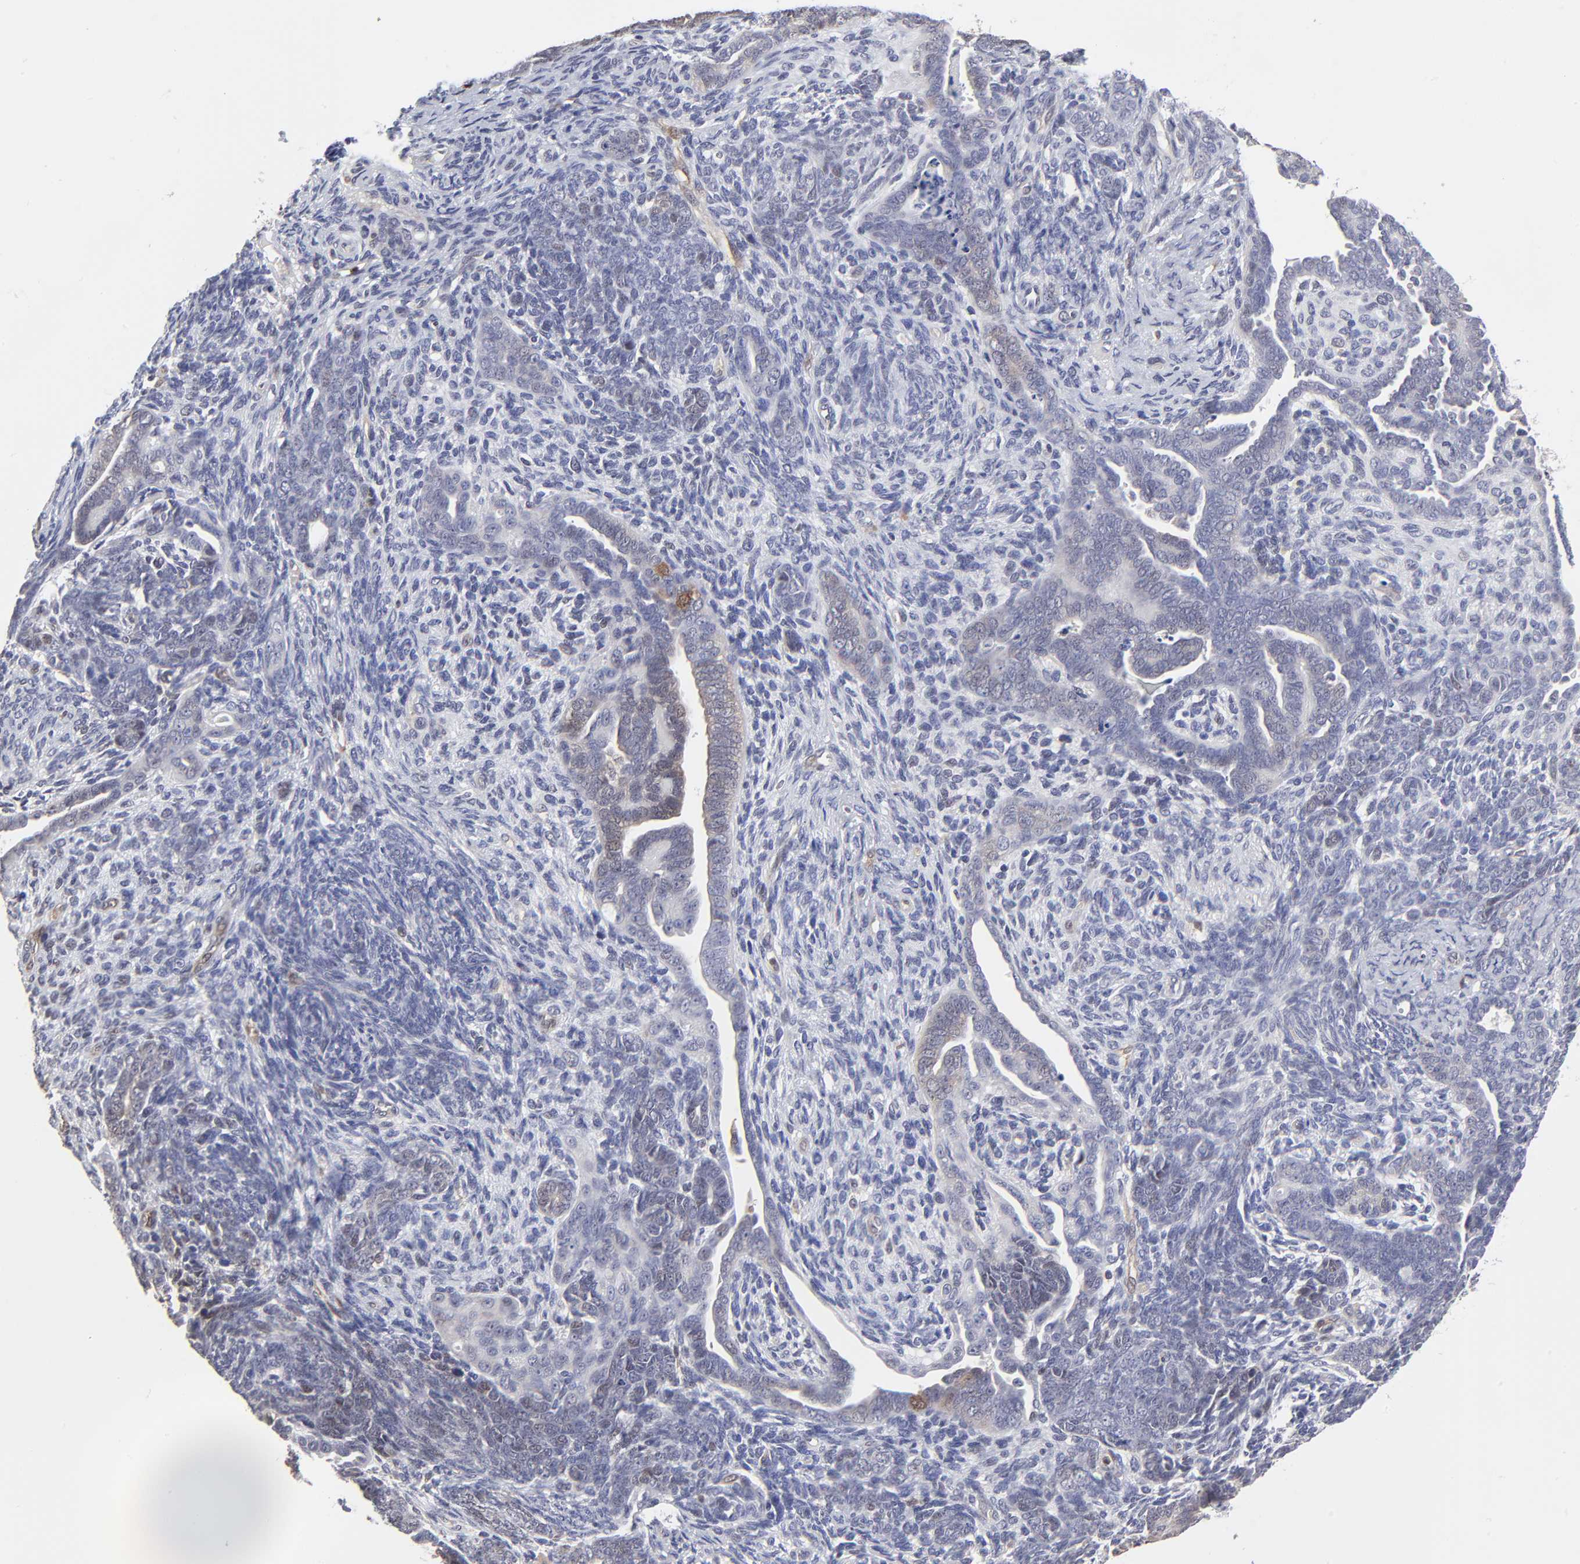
{"staining": {"intensity": "negative", "quantity": "none", "location": "none"}, "tissue": "endometrial cancer", "cell_type": "Tumor cells", "image_type": "cancer", "snomed": [{"axis": "morphology", "description": "Neoplasm, malignant, NOS"}, {"axis": "topography", "description": "Endometrium"}], "caption": "Micrograph shows no significant protein staining in tumor cells of endometrial cancer (neoplasm (malignant)).", "gene": "CASP3", "patient": {"sex": "female", "age": 74}}